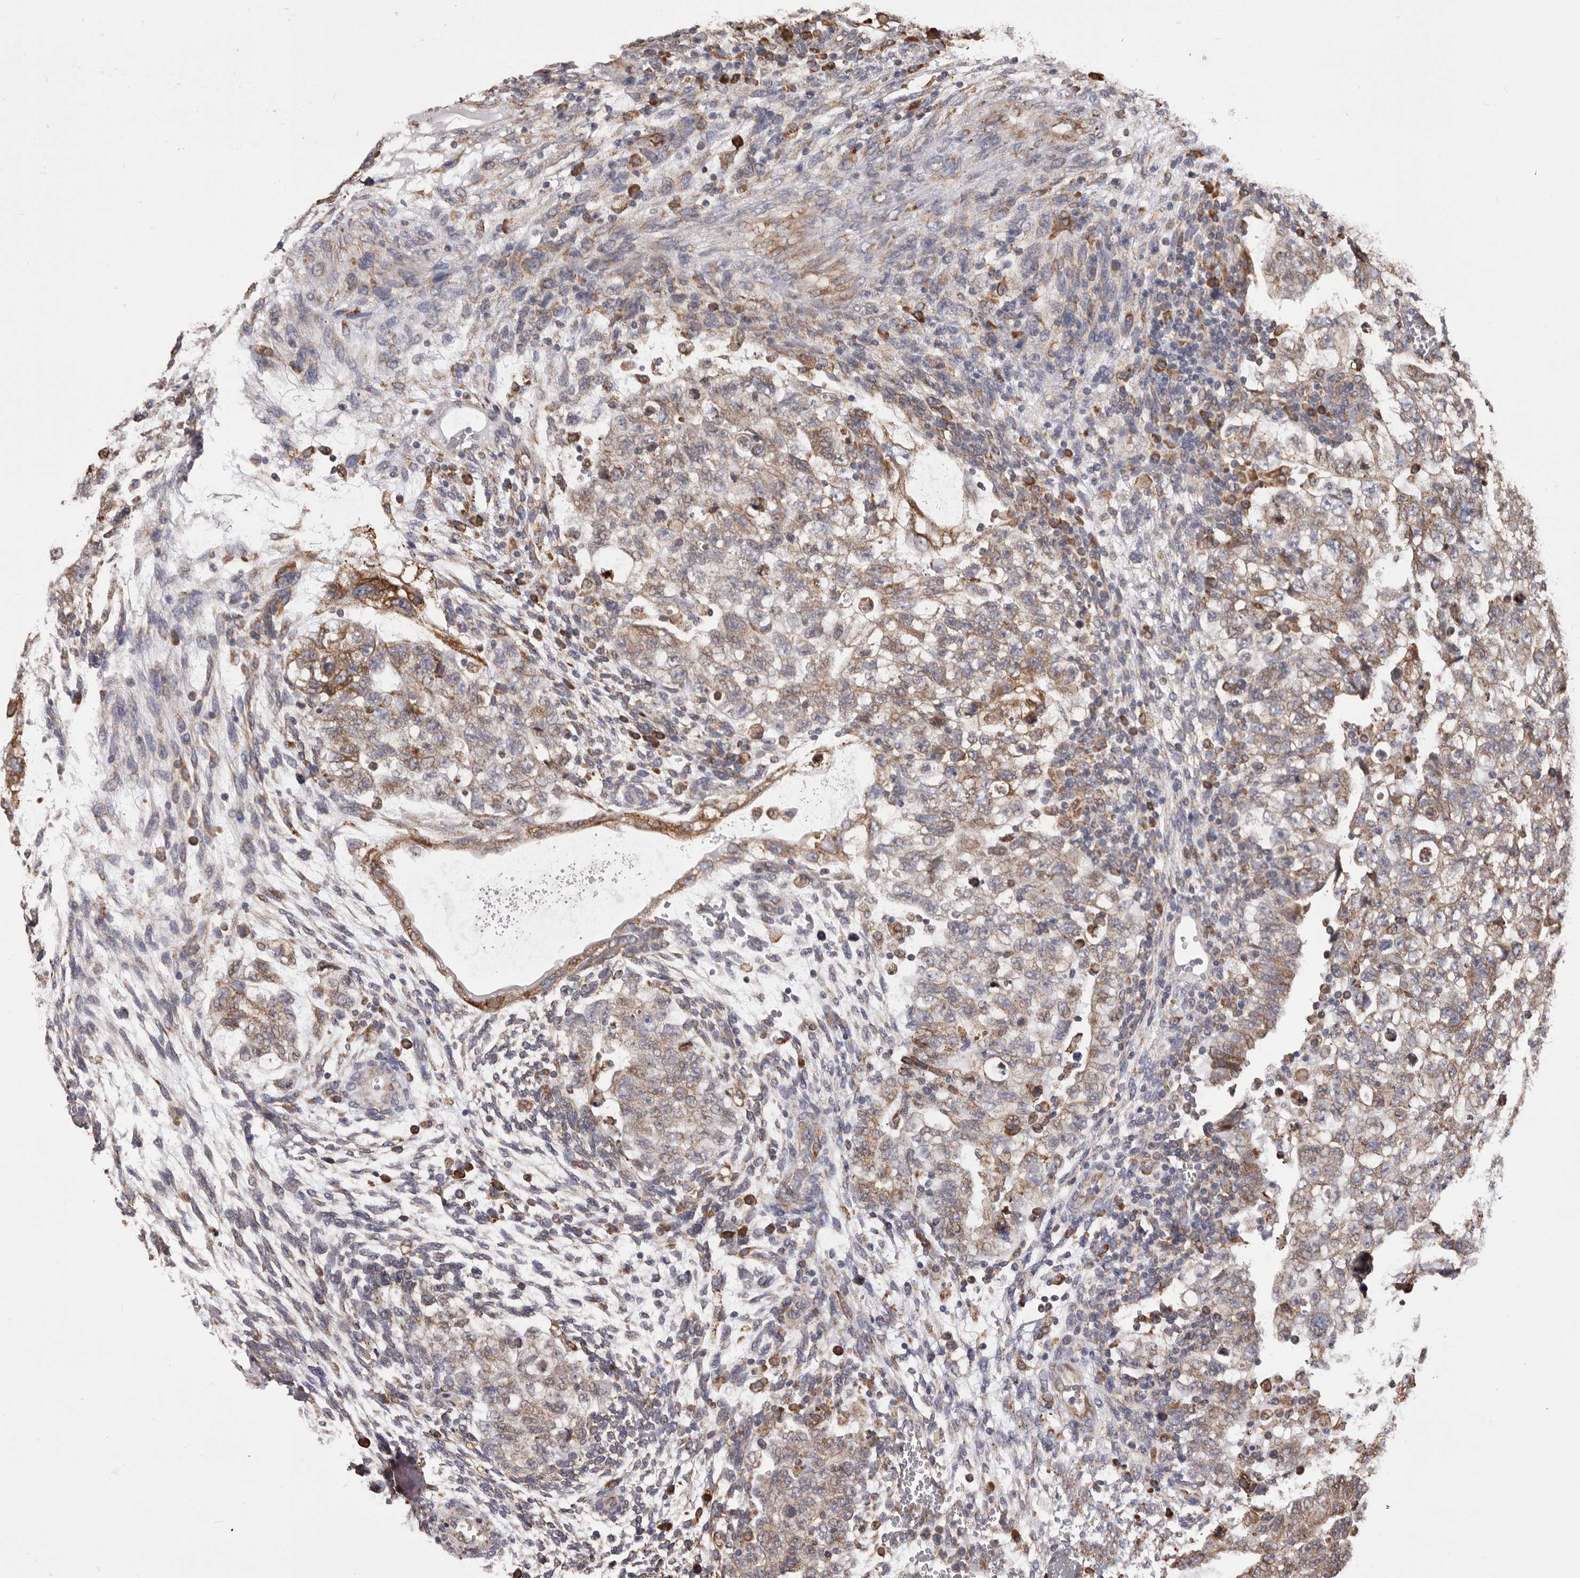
{"staining": {"intensity": "moderate", "quantity": ">75%", "location": "cytoplasmic/membranous"}, "tissue": "testis cancer", "cell_type": "Tumor cells", "image_type": "cancer", "snomed": [{"axis": "morphology", "description": "Carcinoma, Embryonal, NOS"}, {"axis": "topography", "description": "Testis"}], "caption": "The histopathology image displays staining of embryonal carcinoma (testis), revealing moderate cytoplasmic/membranous protein positivity (brown color) within tumor cells.", "gene": "QRSL1", "patient": {"sex": "male", "age": 36}}